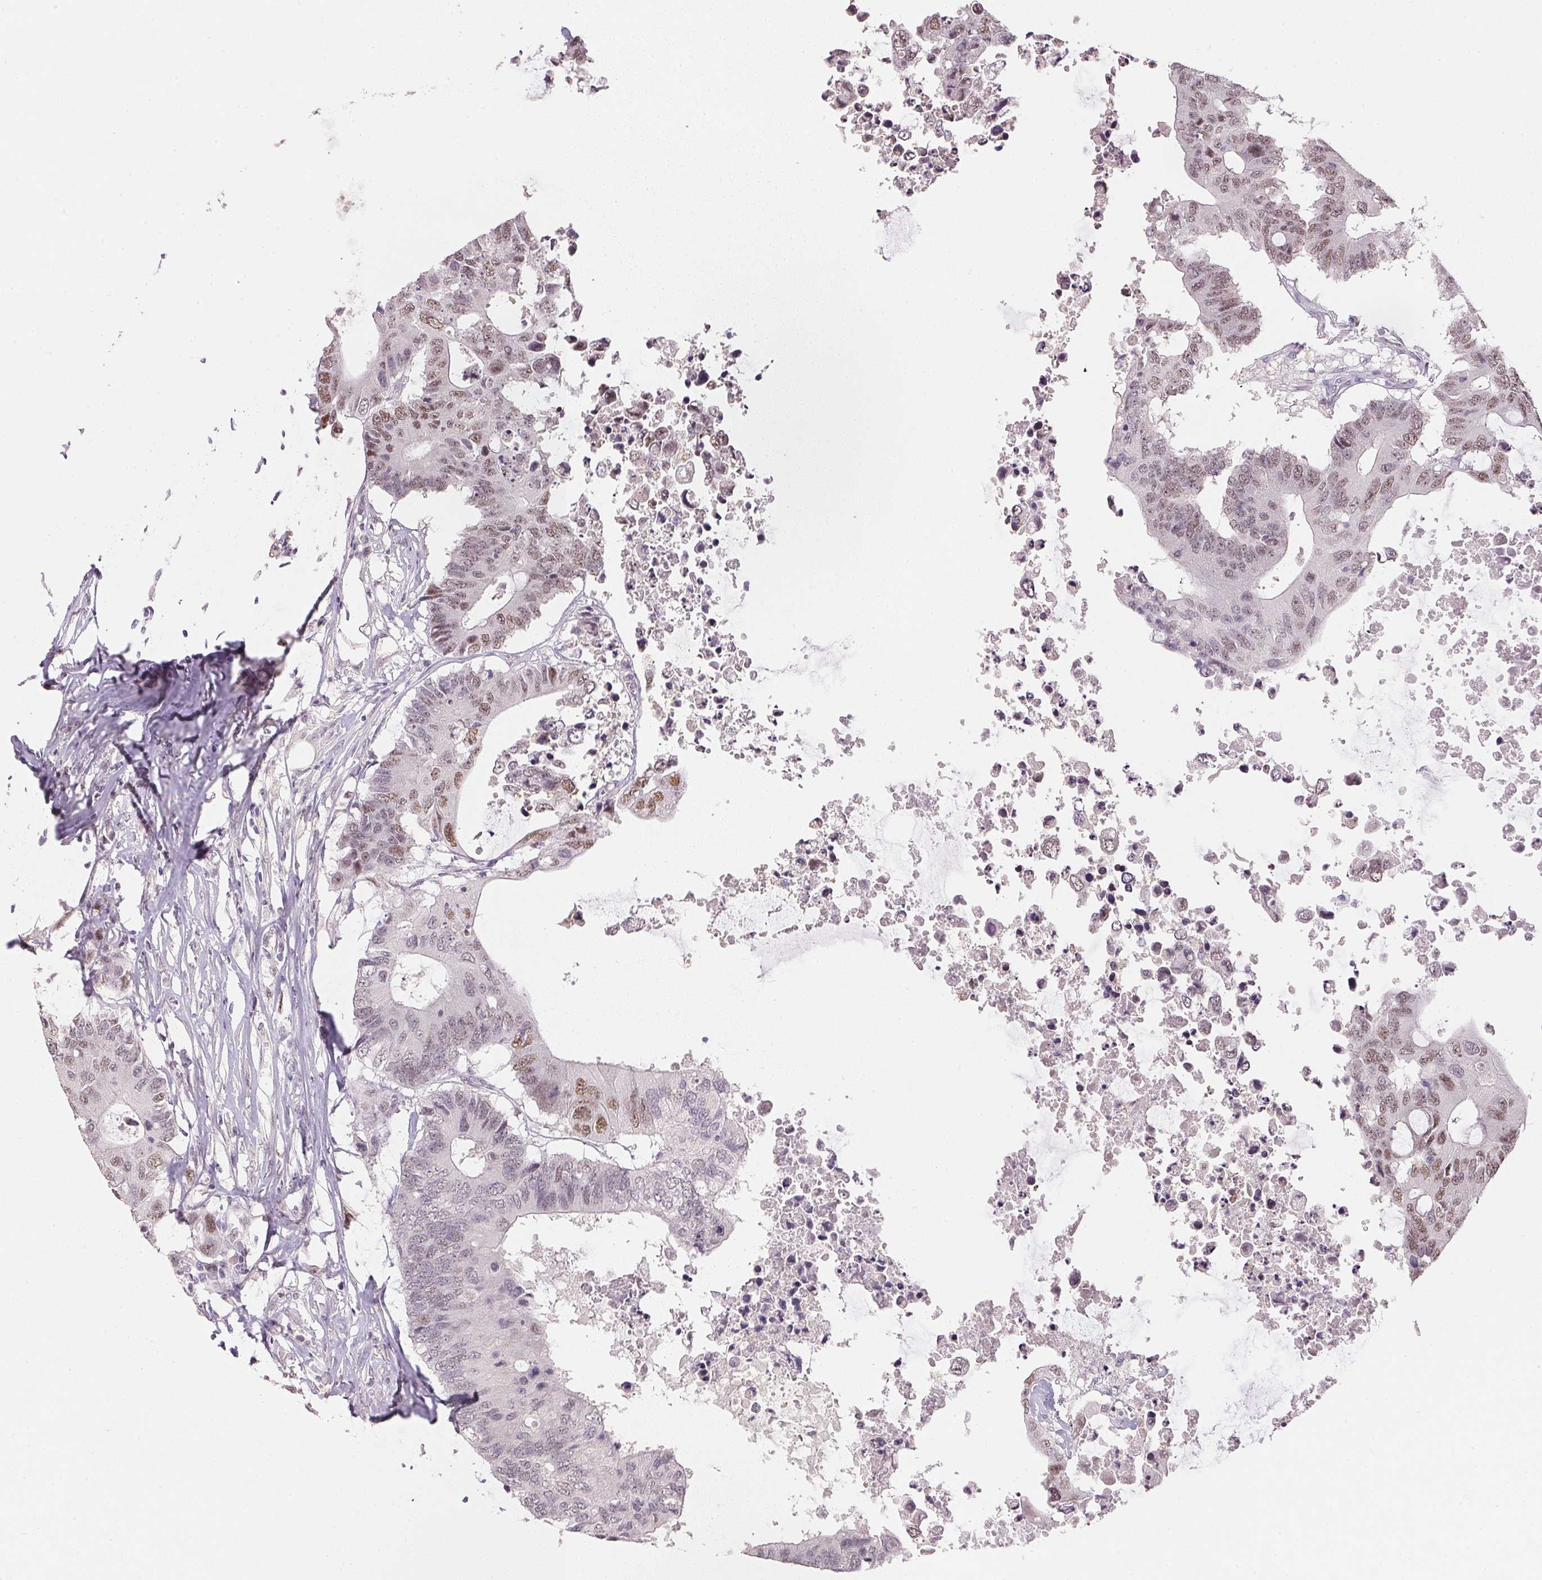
{"staining": {"intensity": "moderate", "quantity": "25%-75%", "location": "nuclear"}, "tissue": "colorectal cancer", "cell_type": "Tumor cells", "image_type": "cancer", "snomed": [{"axis": "morphology", "description": "Adenocarcinoma, NOS"}, {"axis": "topography", "description": "Colon"}], "caption": "The photomicrograph reveals staining of colorectal cancer (adenocarcinoma), revealing moderate nuclear protein staining (brown color) within tumor cells. Using DAB (3,3'-diaminobenzidine) (brown) and hematoxylin (blue) stains, captured at high magnification using brightfield microscopy.", "gene": "POLR3G", "patient": {"sex": "male", "age": 71}}